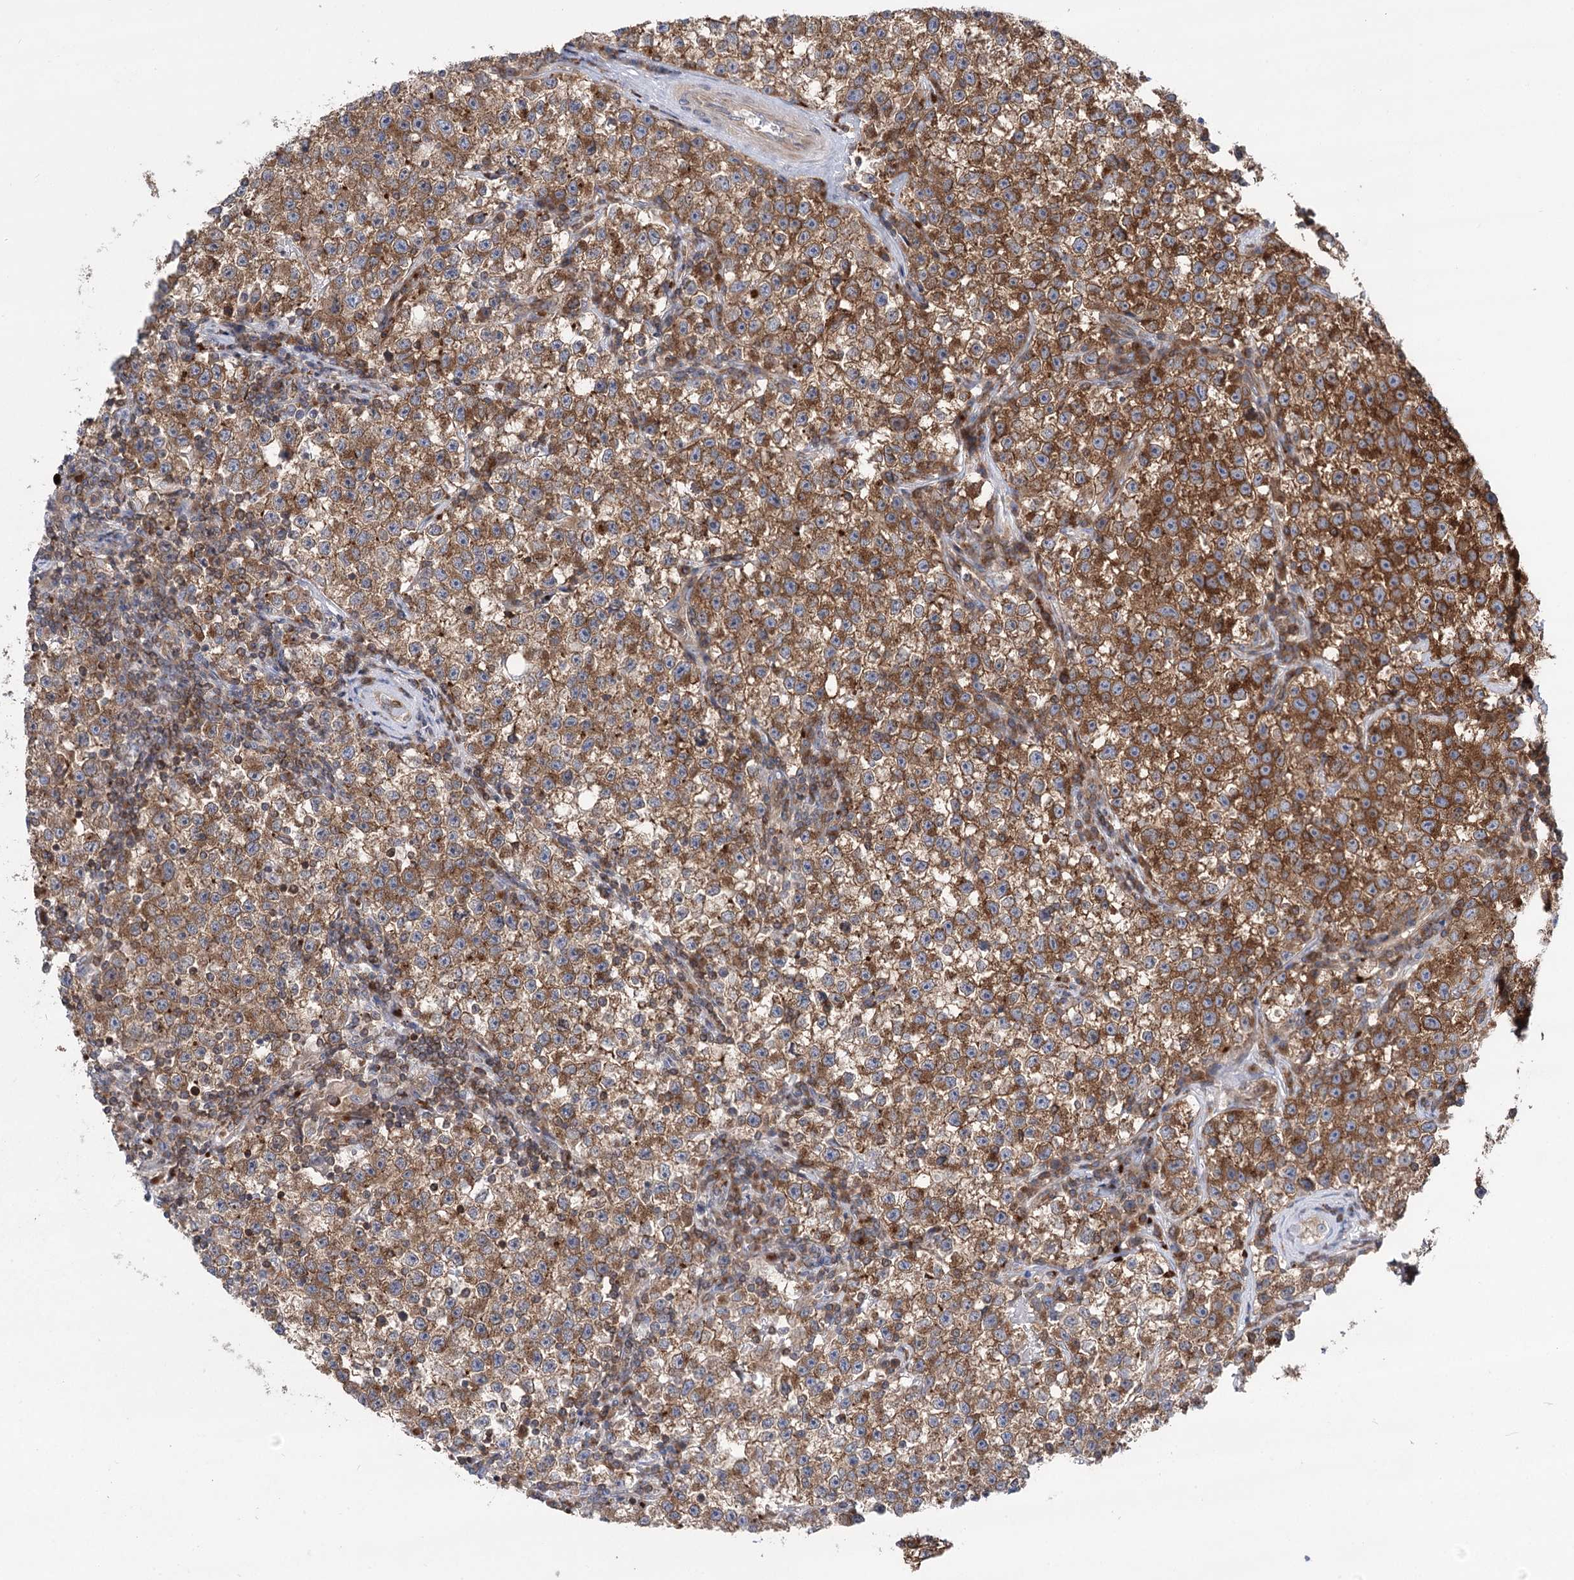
{"staining": {"intensity": "moderate", "quantity": ">75%", "location": "cytoplasmic/membranous"}, "tissue": "testis cancer", "cell_type": "Tumor cells", "image_type": "cancer", "snomed": [{"axis": "morphology", "description": "Seminoma, NOS"}, {"axis": "topography", "description": "Testis"}], "caption": "Approximately >75% of tumor cells in testis seminoma demonstrate moderate cytoplasmic/membranous protein expression as visualized by brown immunohistochemical staining.", "gene": "VPS37B", "patient": {"sex": "male", "age": 22}}